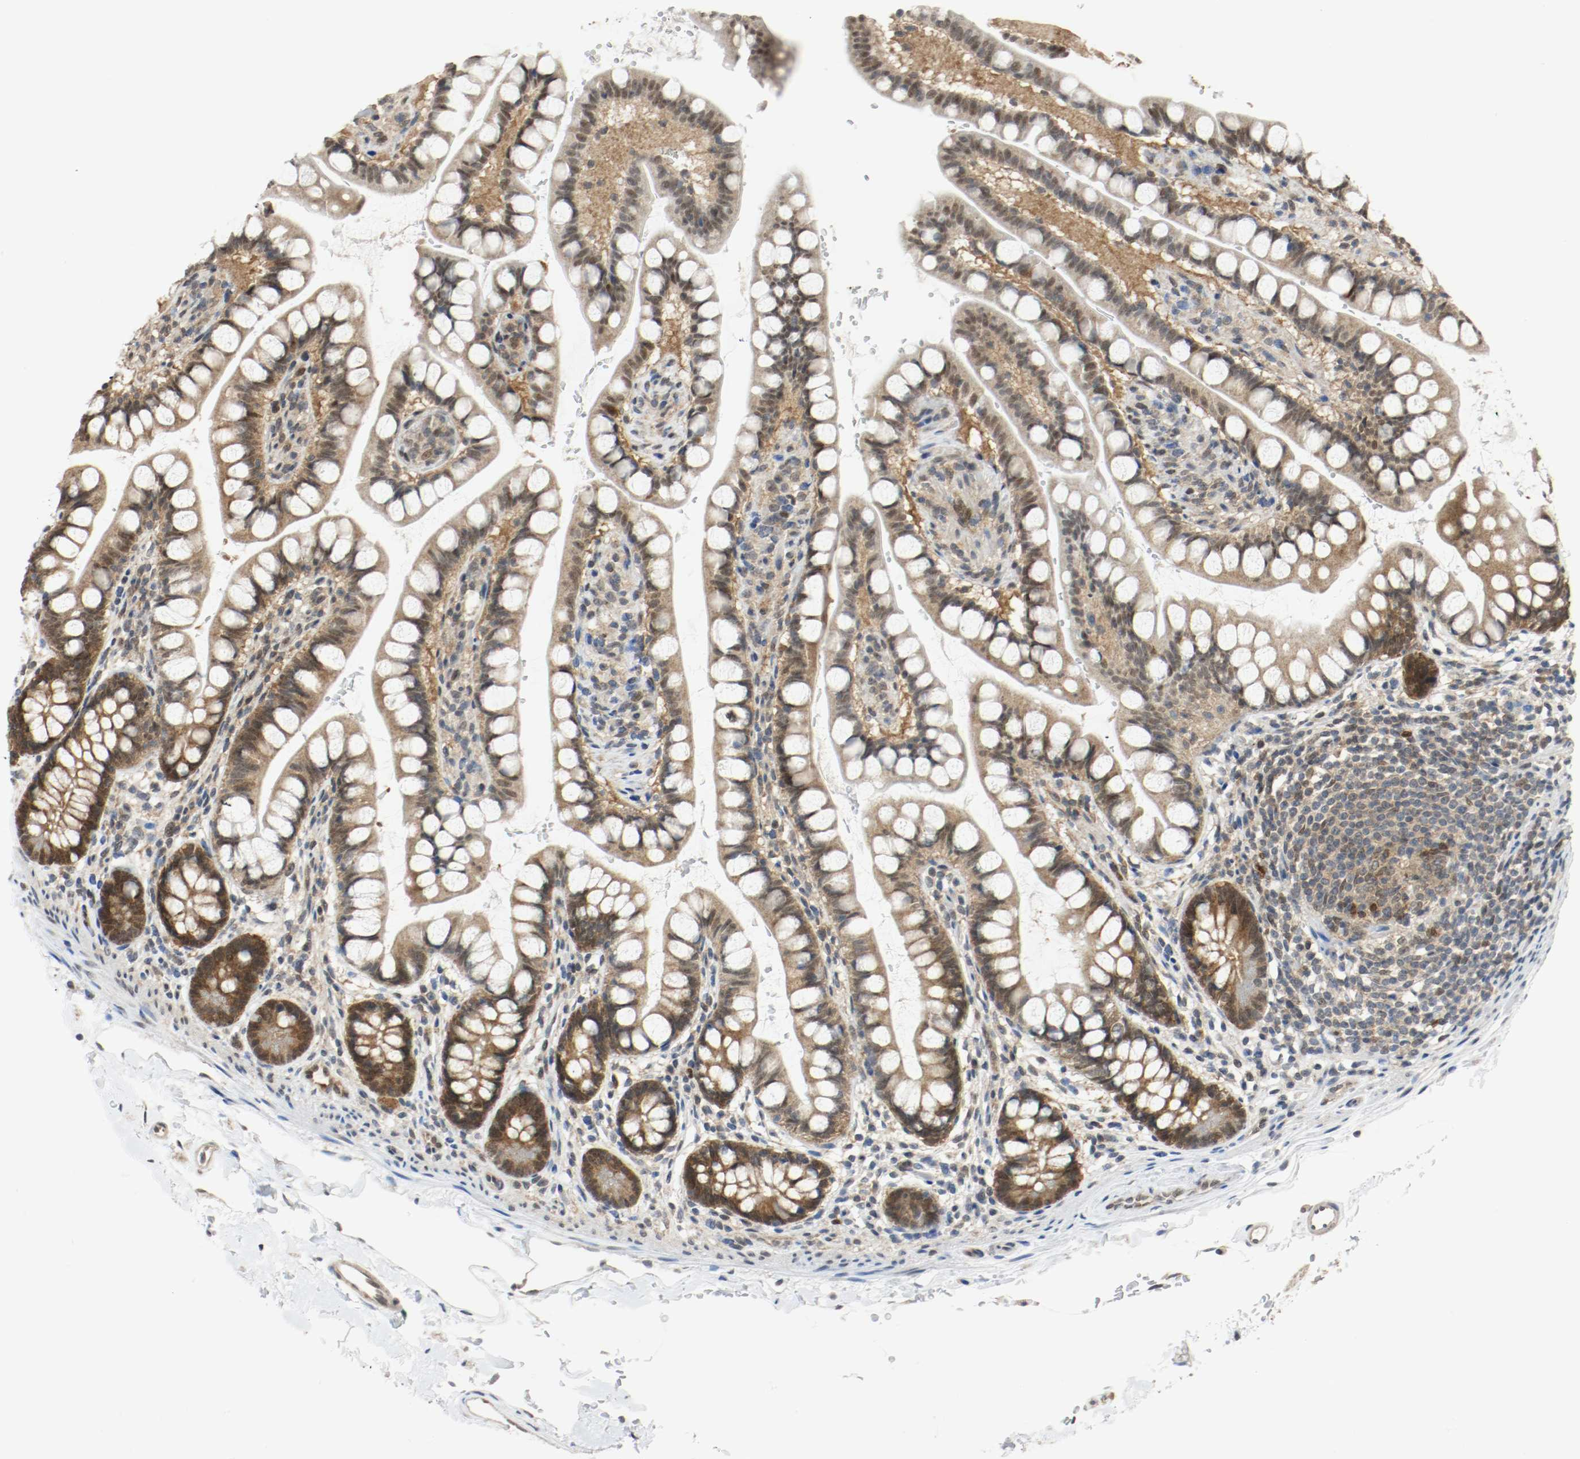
{"staining": {"intensity": "strong", "quantity": ">75%", "location": "cytoplasmic/membranous,nuclear"}, "tissue": "small intestine", "cell_type": "Glandular cells", "image_type": "normal", "snomed": [{"axis": "morphology", "description": "Normal tissue, NOS"}, {"axis": "topography", "description": "Small intestine"}], "caption": "IHC photomicrograph of unremarkable small intestine stained for a protein (brown), which shows high levels of strong cytoplasmic/membranous,nuclear staining in approximately >75% of glandular cells.", "gene": "PPME1", "patient": {"sex": "female", "age": 58}}